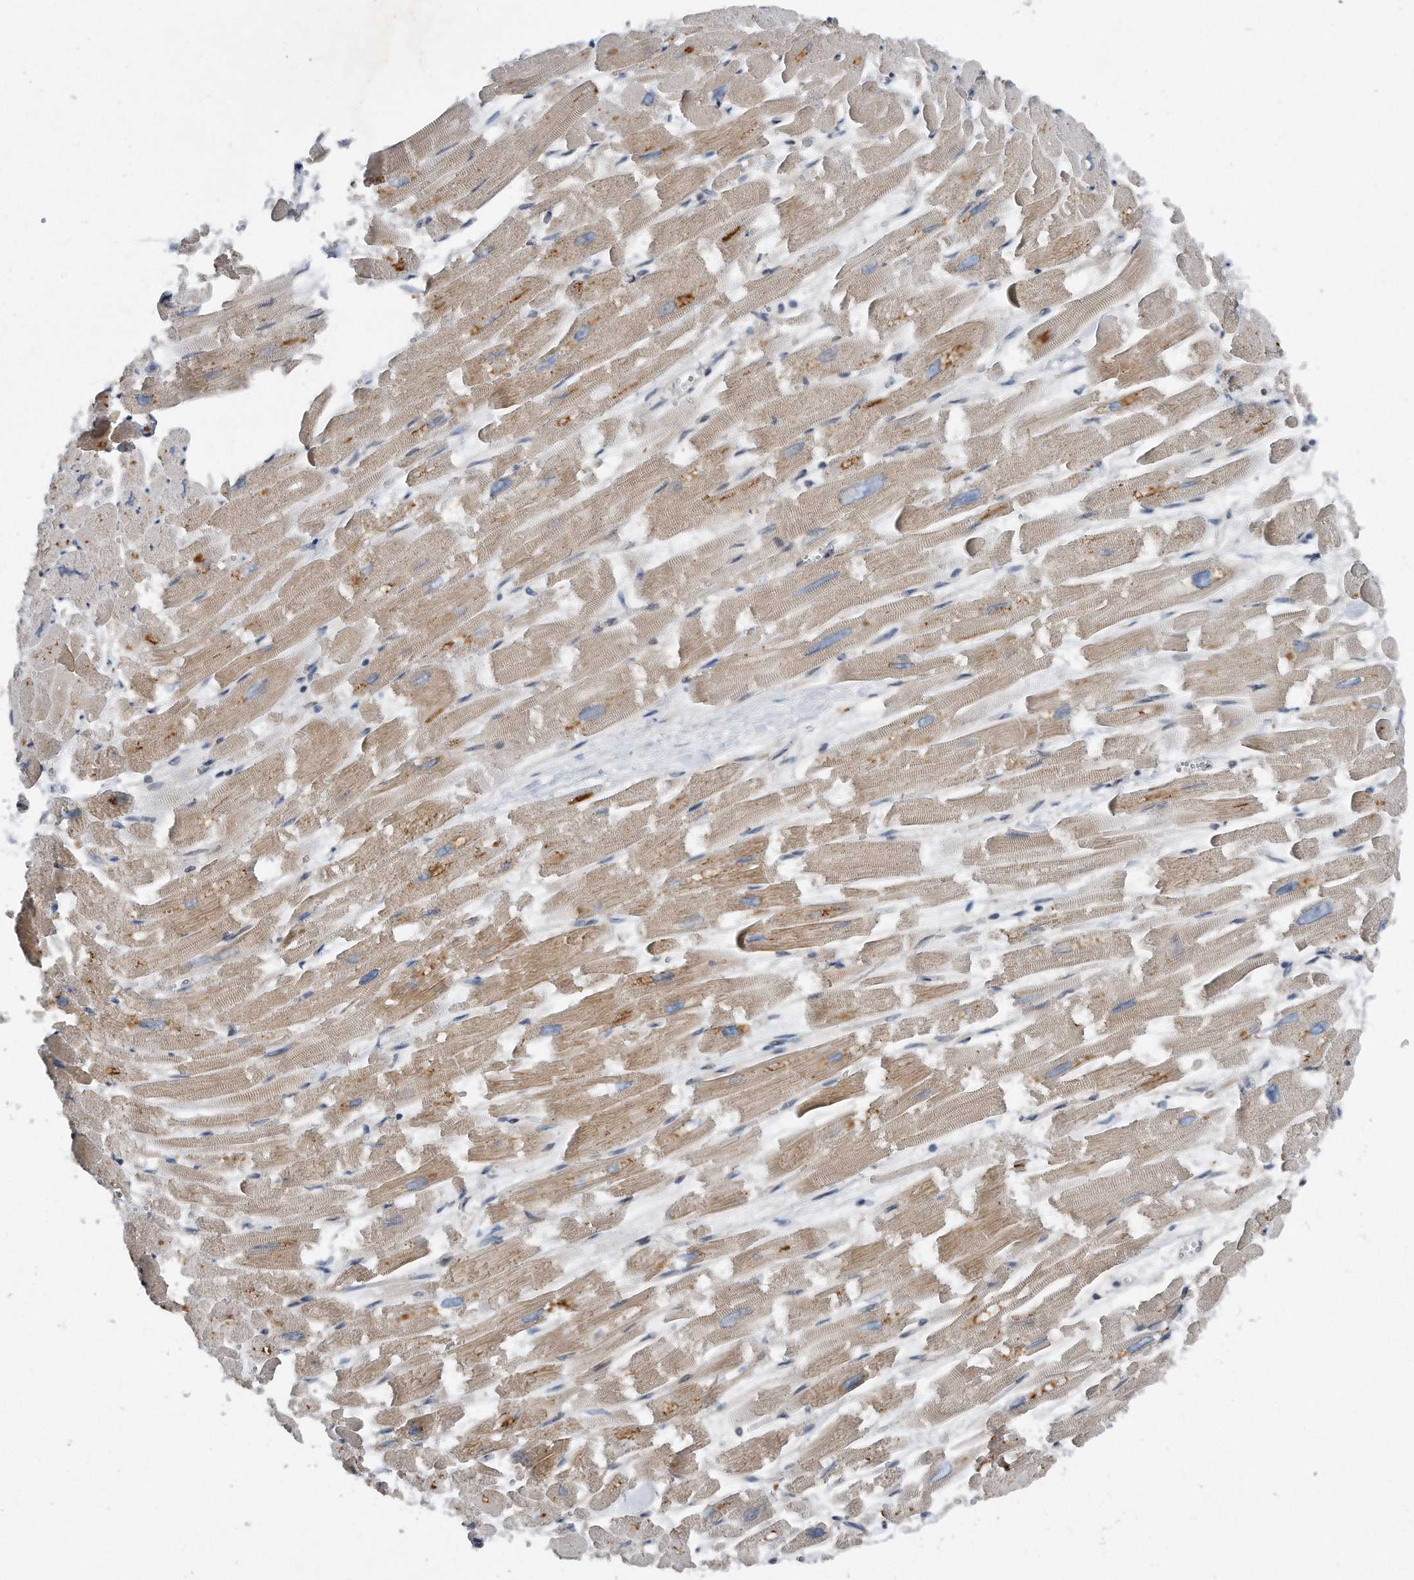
{"staining": {"intensity": "moderate", "quantity": "25%-75%", "location": "cytoplasmic/membranous"}, "tissue": "heart muscle", "cell_type": "Cardiomyocytes", "image_type": "normal", "snomed": [{"axis": "morphology", "description": "Normal tissue, NOS"}, {"axis": "topography", "description": "Heart"}], "caption": "Immunohistochemistry (IHC) of benign human heart muscle demonstrates medium levels of moderate cytoplasmic/membranous staining in about 25%-75% of cardiomyocytes. Nuclei are stained in blue.", "gene": "MAP2K6", "patient": {"sex": "male", "age": 54}}